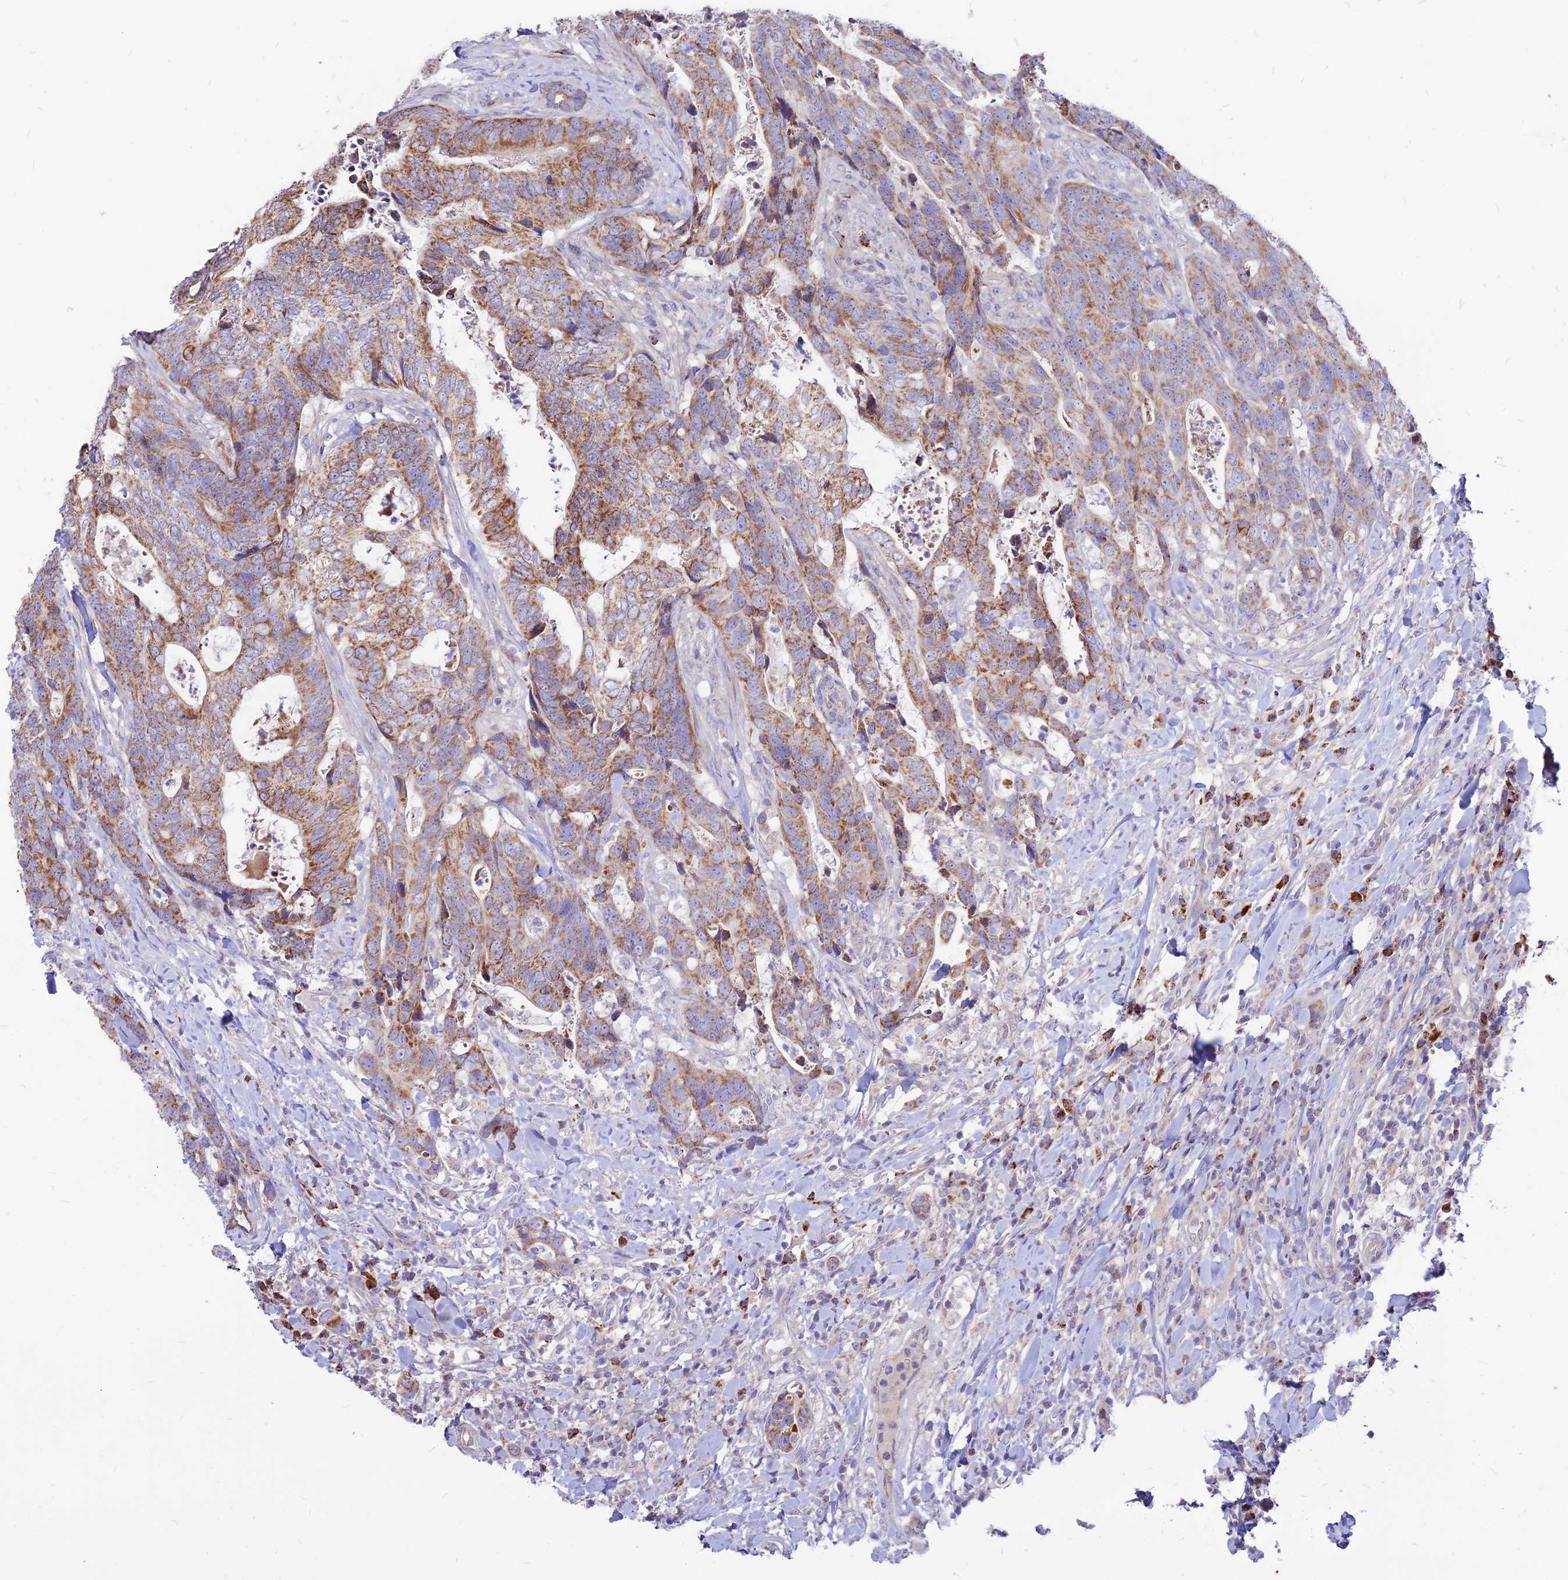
{"staining": {"intensity": "moderate", "quantity": ">75%", "location": "cytoplasmic/membranous"}, "tissue": "colorectal cancer", "cell_type": "Tumor cells", "image_type": "cancer", "snomed": [{"axis": "morphology", "description": "Adenocarcinoma, NOS"}, {"axis": "topography", "description": "Colon"}], "caption": "Immunohistochemistry (DAB) staining of colorectal adenocarcinoma reveals moderate cytoplasmic/membranous protein staining in about >75% of tumor cells.", "gene": "ECI1", "patient": {"sex": "female", "age": 82}}